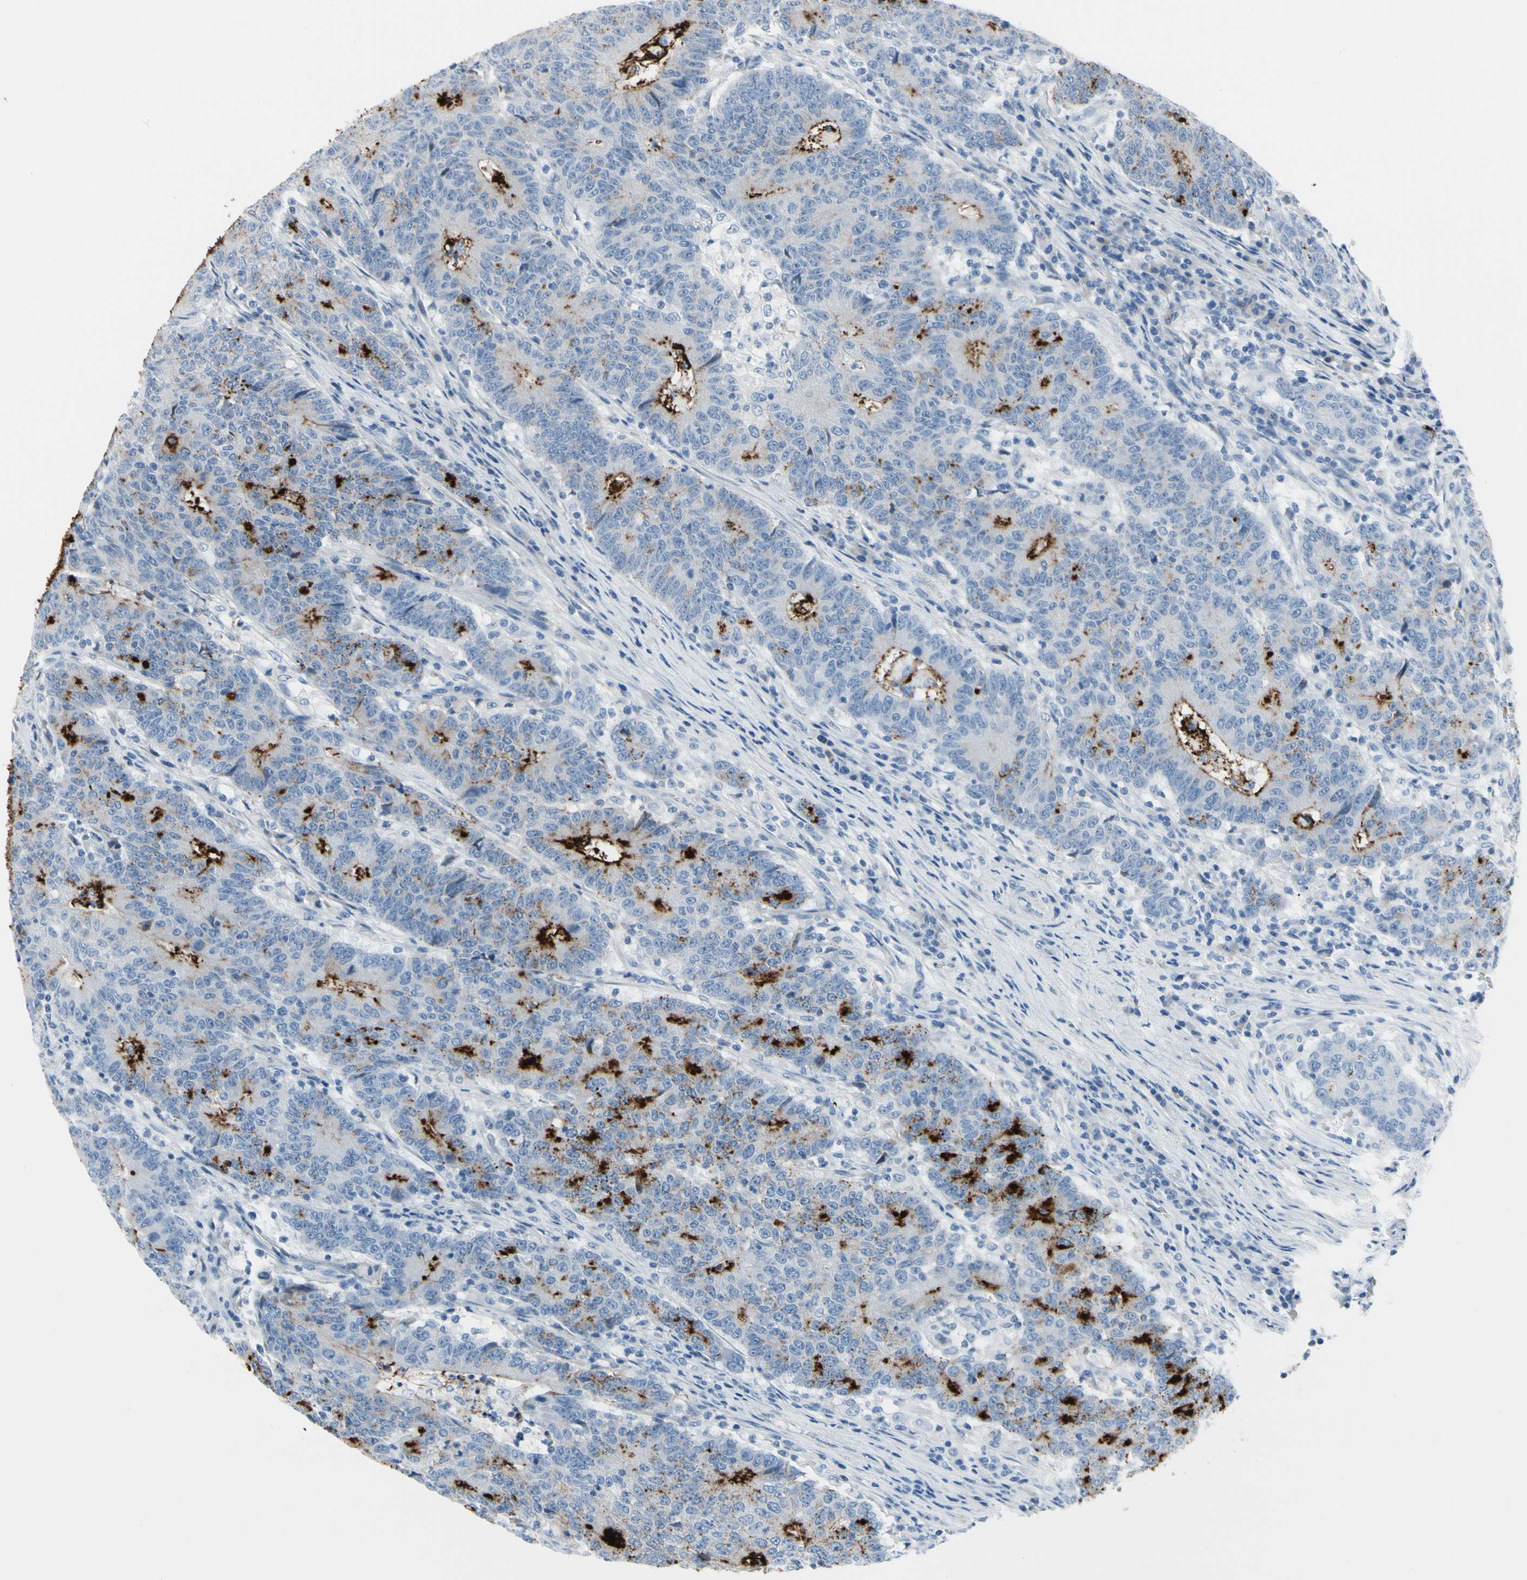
{"staining": {"intensity": "strong", "quantity": "<25%", "location": "cytoplasmic/membranous"}, "tissue": "colorectal cancer", "cell_type": "Tumor cells", "image_type": "cancer", "snomed": [{"axis": "morphology", "description": "Normal tissue, NOS"}, {"axis": "morphology", "description": "Adenocarcinoma, NOS"}, {"axis": "topography", "description": "Colon"}], "caption": "A photomicrograph of adenocarcinoma (colorectal) stained for a protein demonstrates strong cytoplasmic/membranous brown staining in tumor cells.", "gene": "MUC5B", "patient": {"sex": "female", "age": 75}}